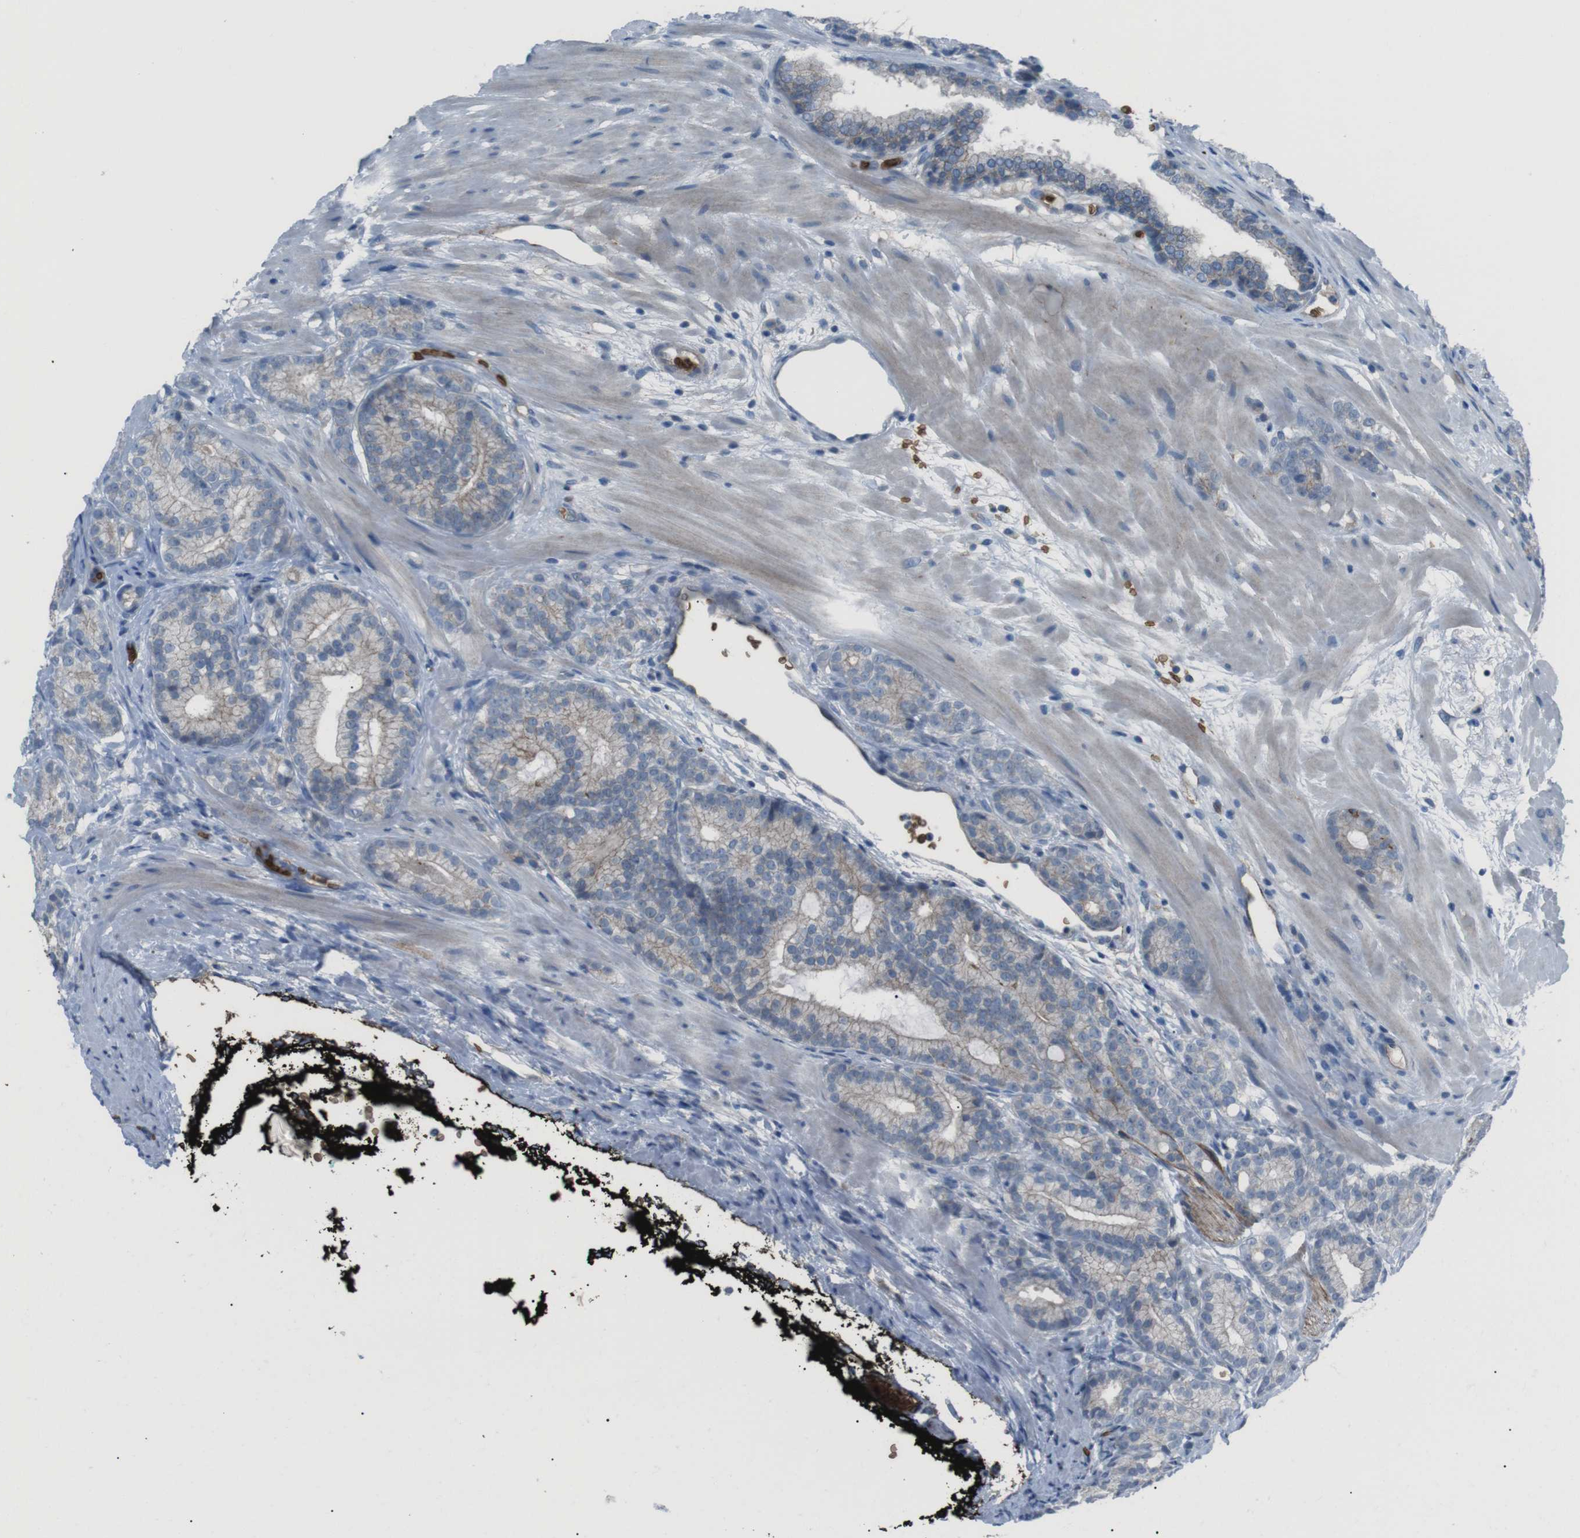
{"staining": {"intensity": "weak", "quantity": "25%-75%", "location": "cytoplasmic/membranous"}, "tissue": "prostate cancer", "cell_type": "Tumor cells", "image_type": "cancer", "snomed": [{"axis": "morphology", "description": "Adenocarcinoma, High grade"}, {"axis": "topography", "description": "Prostate"}], "caption": "High-power microscopy captured an immunohistochemistry image of prostate cancer, revealing weak cytoplasmic/membranous staining in approximately 25%-75% of tumor cells.", "gene": "SPTA1", "patient": {"sex": "male", "age": 61}}